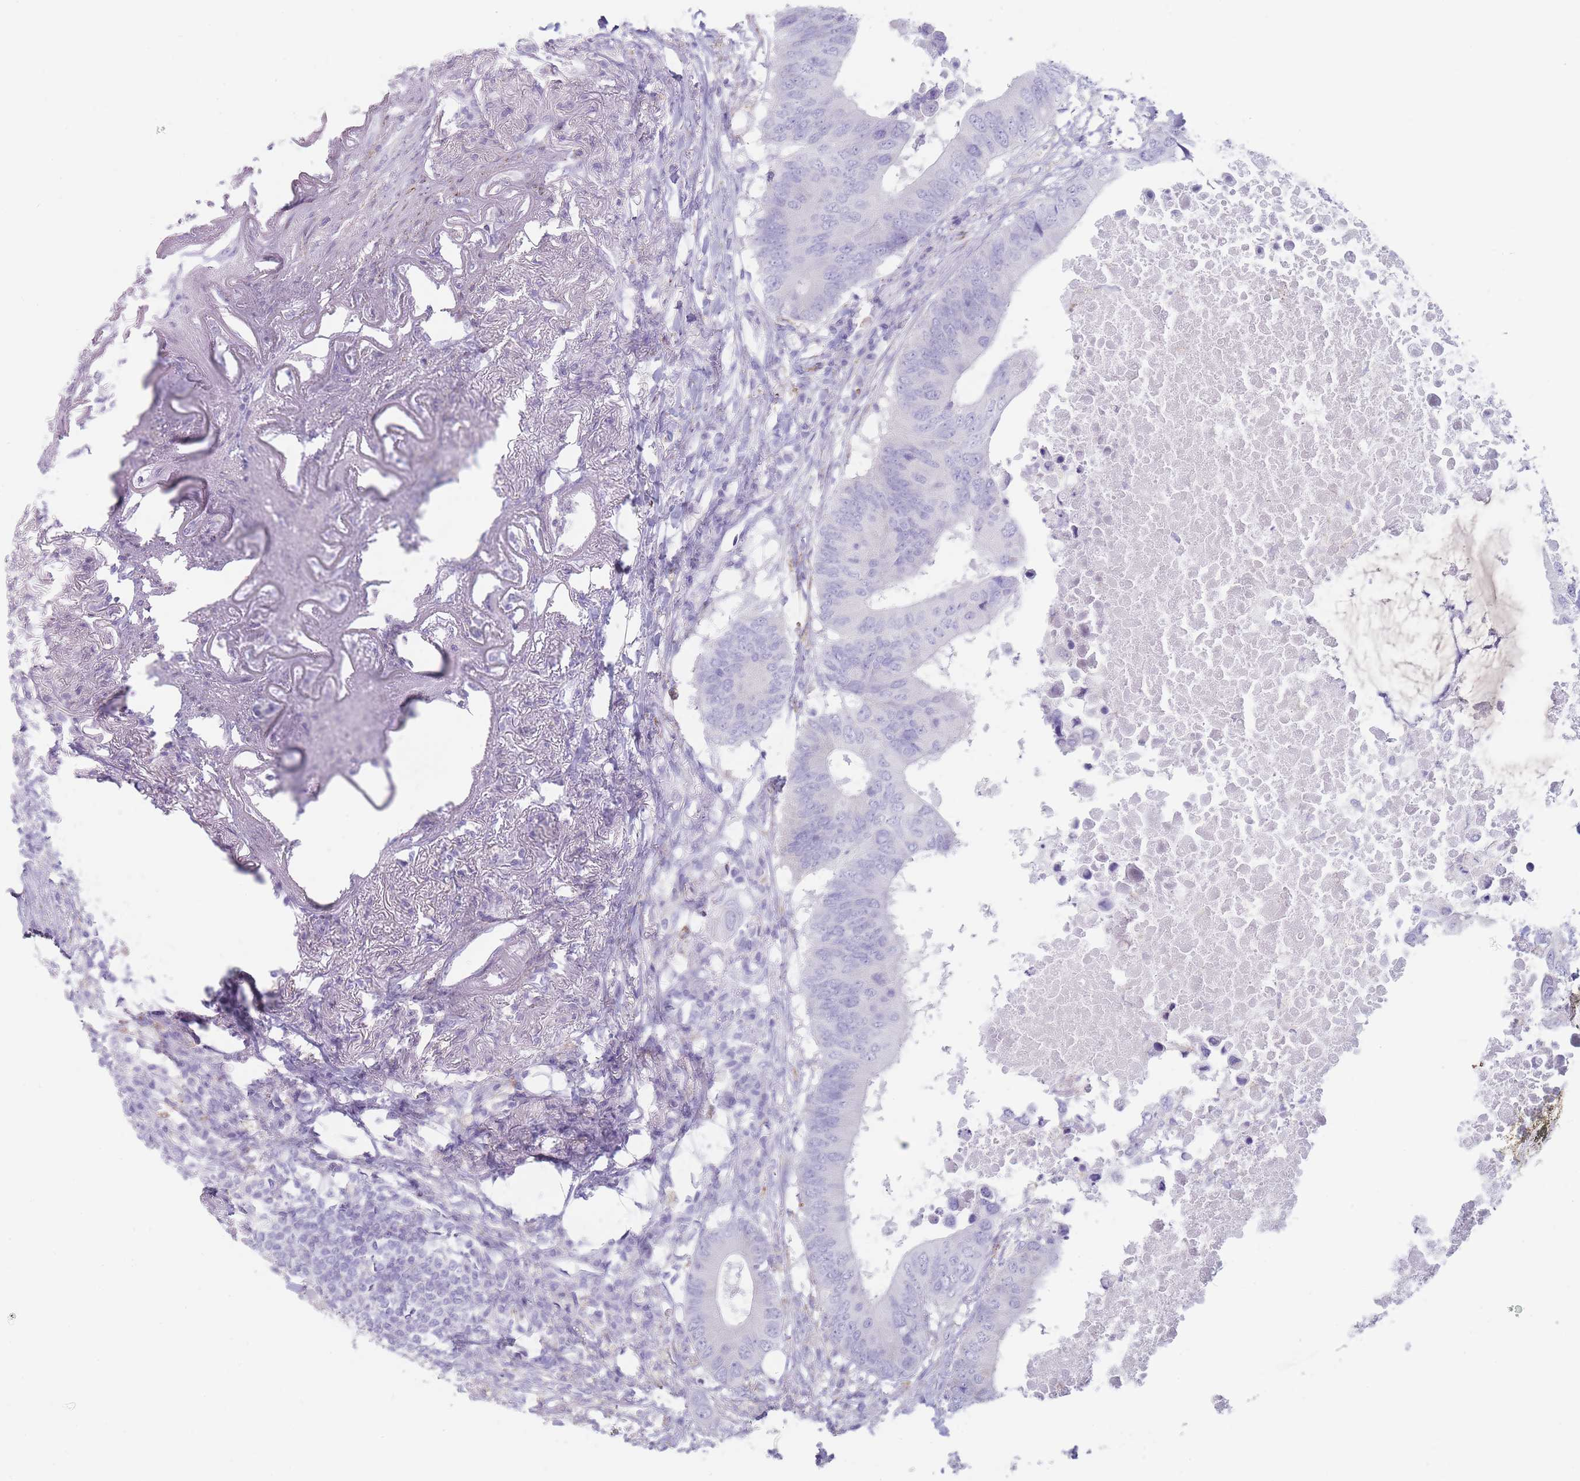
{"staining": {"intensity": "negative", "quantity": "none", "location": "none"}, "tissue": "colorectal cancer", "cell_type": "Tumor cells", "image_type": "cancer", "snomed": [{"axis": "morphology", "description": "Adenocarcinoma, NOS"}, {"axis": "topography", "description": "Colon"}], "caption": "This is a micrograph of IHC staining of colorectal cancer, which shows no staining in tumor cells.", "gene": "GPR12", "patient": {"sex": "male", "age": 71}}